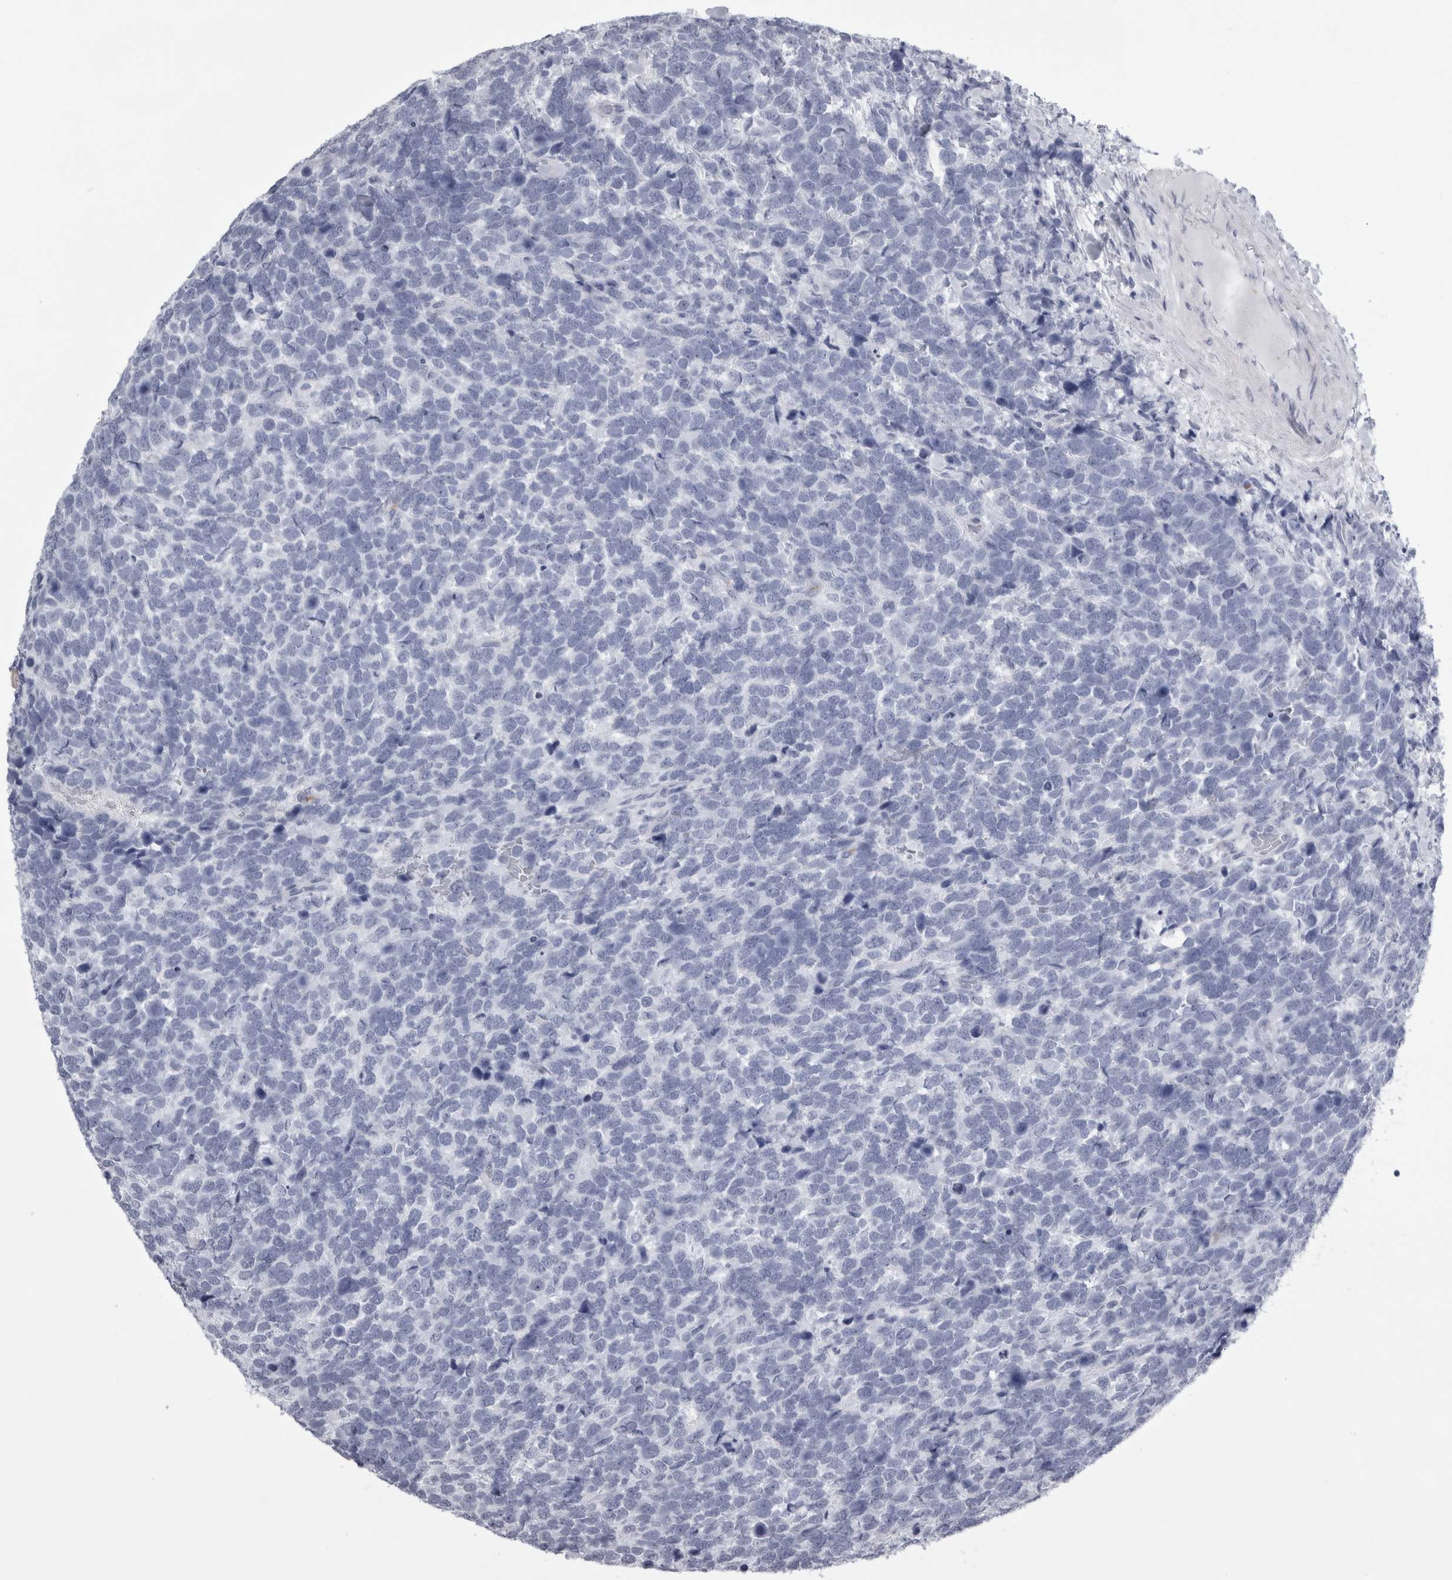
{"staining": {"intensity": "negative", "quantity": "none", "location": "none"}, "tissue": "urothelial cancer", "cell_type": "Tumor cells", "image_type": "cancer", "snomed": [{"axis": "morphology", "description": "Urothelial carcinoma, High grade"}, {"axis": "topography", "description": "Urinary bladder"}], "caption": "Photomicrograph shows no significant protein staining in tumor cells of urothelial carcinoma (high-grade). (Brightfield microscopy of DAB (3,3'-diaminobenzidine) IHC at high magnification).", "gene": "ALDH8A1", "patient": {"sex": "female", "age": 82}}